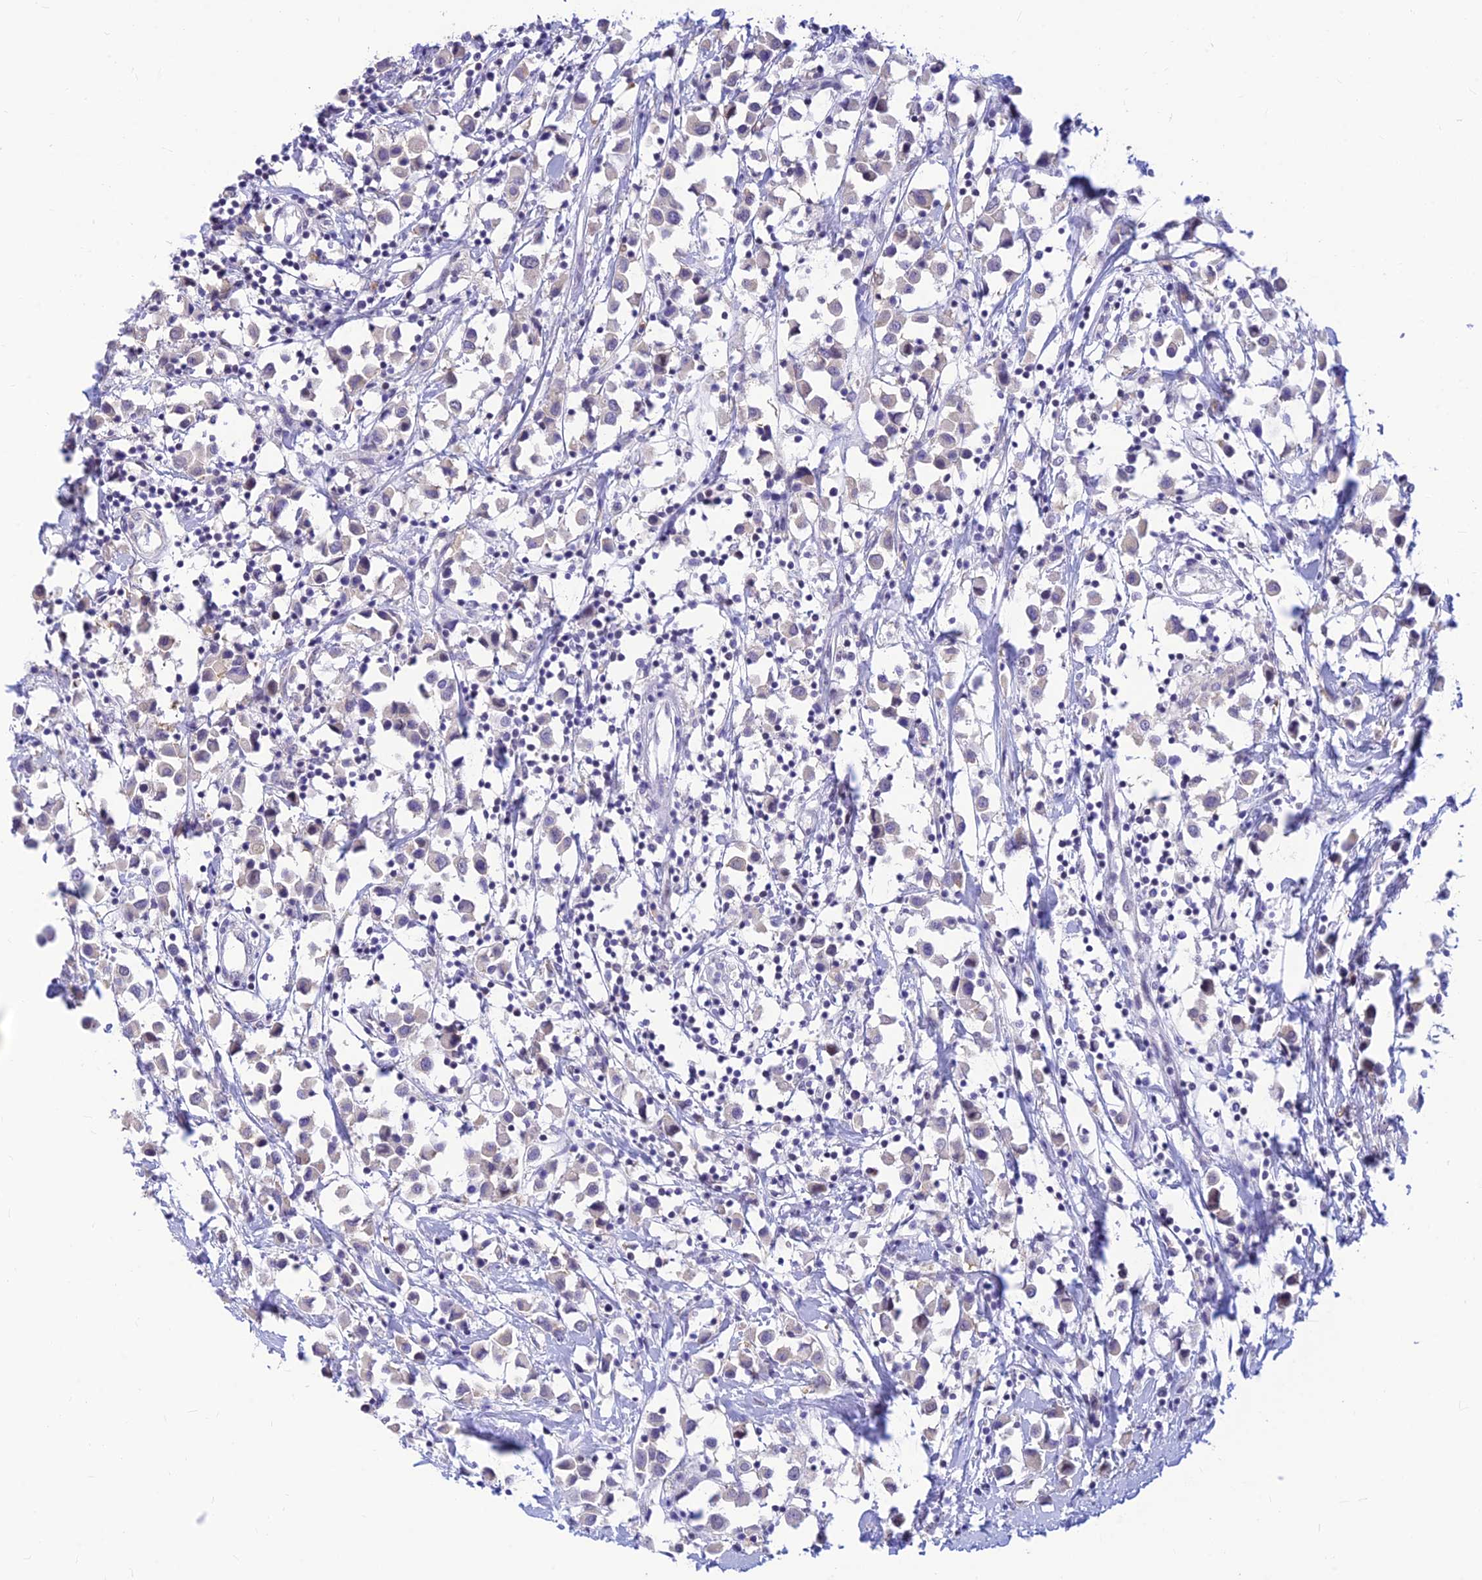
{"staining": {"intensity": "negative", "quantity": "none", "location": "none"}, "tissue": "breast cancer", "cell_type": "Tumor cells", "image_type": "cancer", "snomed": [{"axis": "morphology", "description": "Duct carcinoma"}, {"axis": "topography", "description": "Breast"}], "caption": "Breast cancer (intraductal carcinoma) stained for a protein using immunohistochemistry reveals no staining tumor cells.", "gene": "INKA1", "patient": {"sex": "female", "age": 61}}